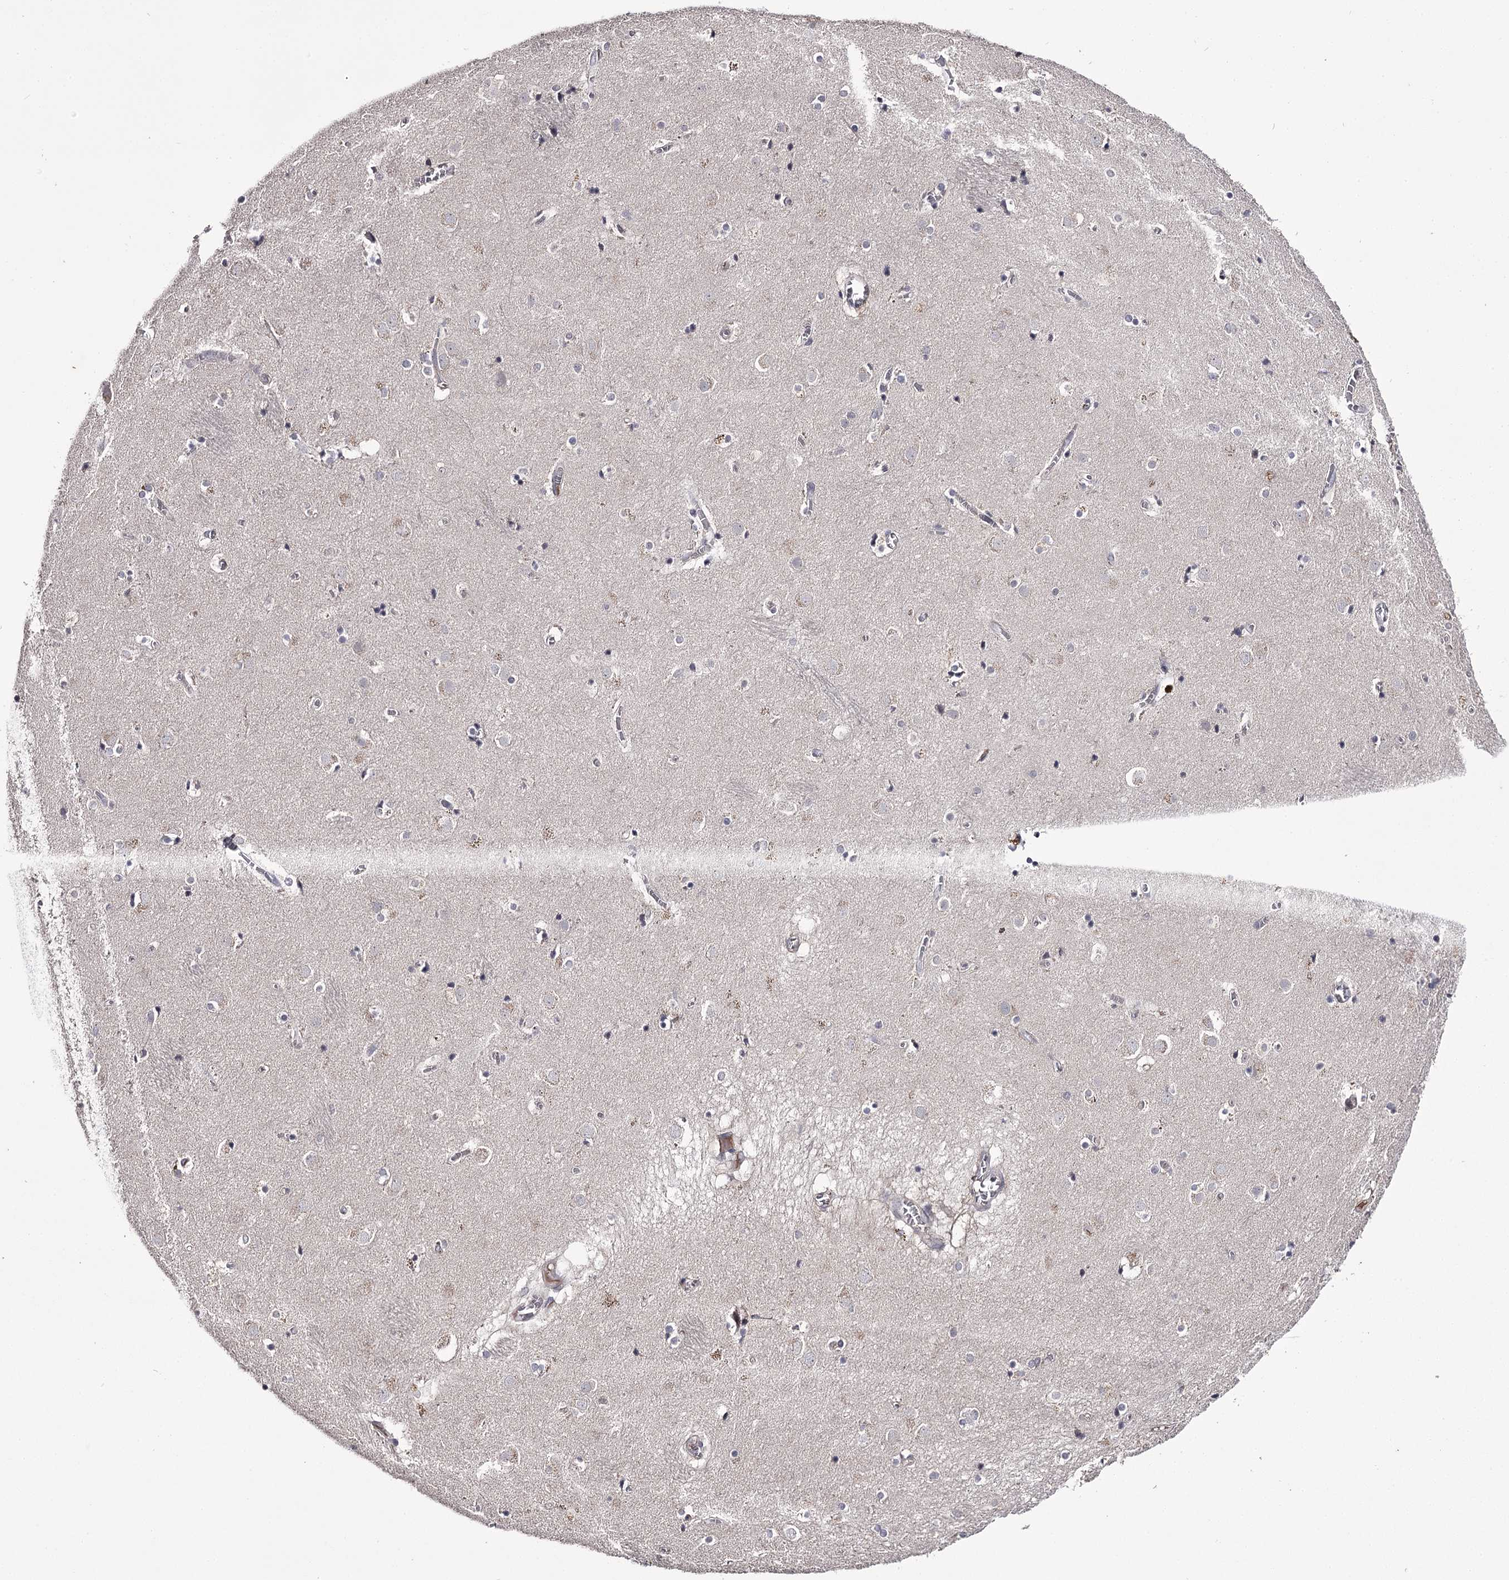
{"staining": {"intensity": "negative", "quantity": "none", "location": "none"}, "tissue": "caudate", "cell_type": "Glial cells", "image_type": "normal", "snomed": [{"axis": "morphology", "description": "Normal tissue, NOS"}, {"axis": "topography", "description": "Lateral ventricle wall"}], "caption": "Human caudate stained for a protein using immunohistochemistry (IHC) demonstrates no positivity in glial cells.", "gene": "PRM2", "patient": {"sex": "male", "age": 70}}